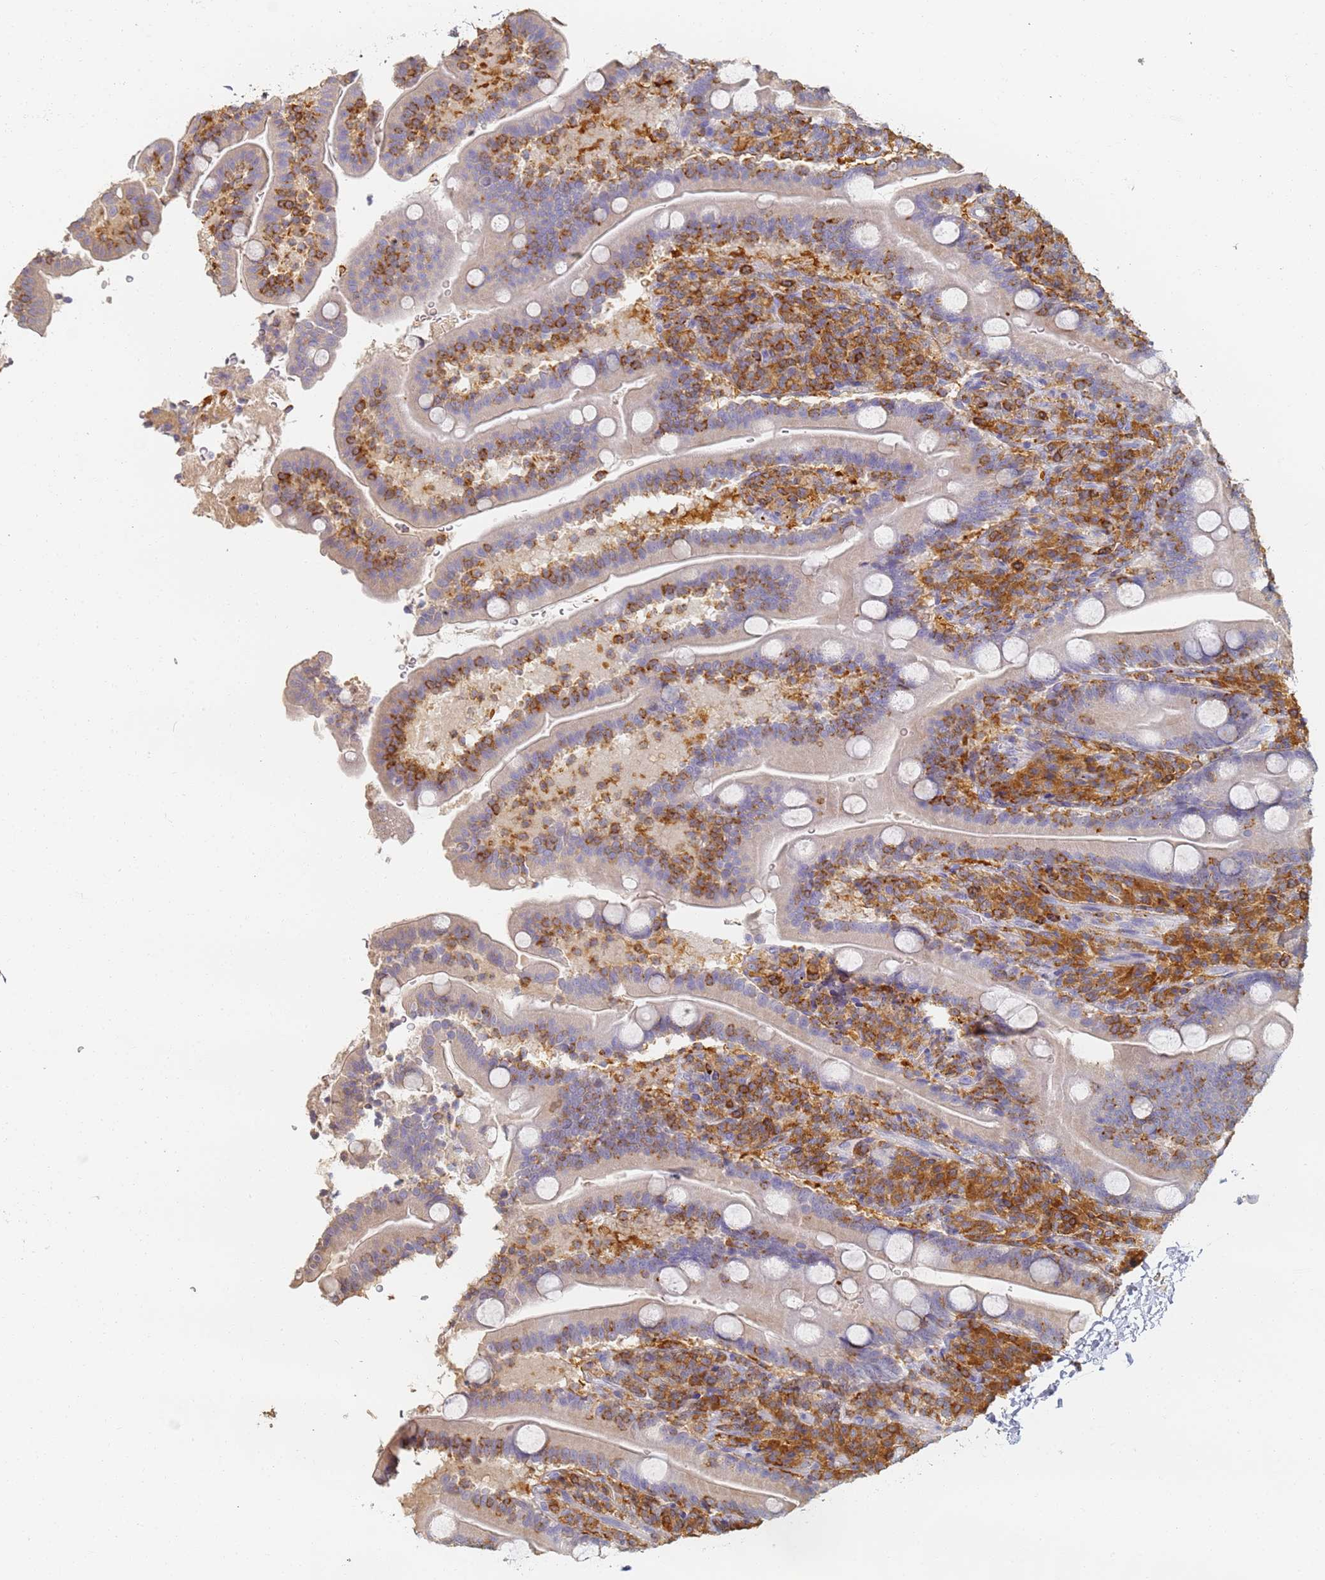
{"staining": {"intensity": "weak", "quantity": "<25%", "location": "cytoplasmic/membranous"}, "tissue": "duodenum", "cell_type": "Glandular cells", "image_type": "normal", "snomed": [{"axis": "morphology", "description": "Normal tissue, NOS"}, {"axis": "topography", "description": "Duodenum"}], "caption": "Glandular cells show no significant positivity in normal duodenum. (Stains: DAB (3,3'-diaminobenzidine) immunohistochemistry with hematoxylin counter stain, Microscopy: brightfield microscopy at high magnification).", "gene": "BIN2", "patient": {"sex": "male", "age": 35}}